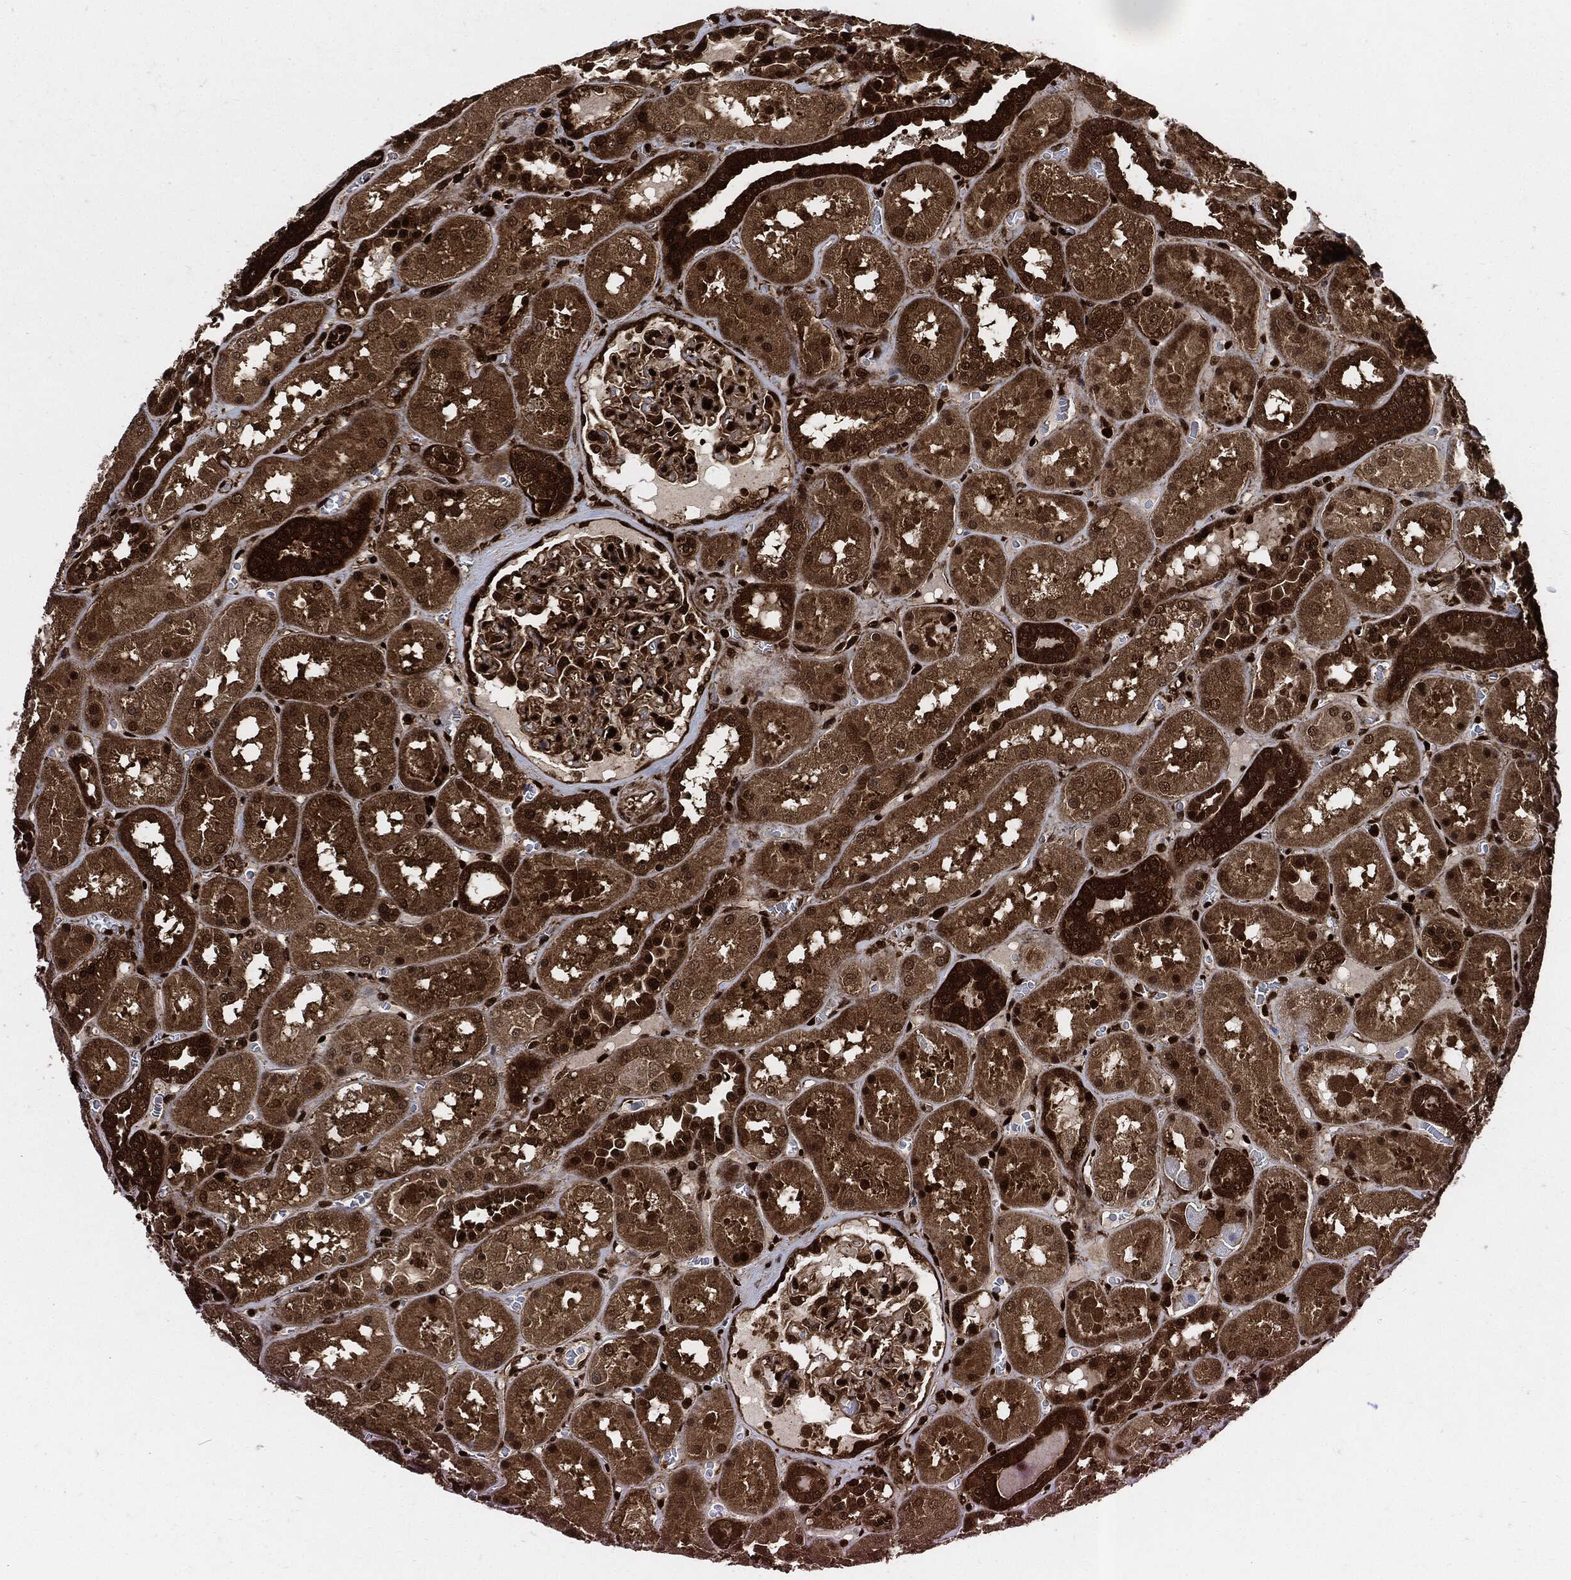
{"staining": {"intensity": "strong", "quantity": "25%-75%", "location": "cytoplasmic/membranous,nuclear"}, "tissue": "kidney", "cell_type": "Cells in glomeruli", "image_type": "normal", "snomed": [{"axis": "morphology", "description": "Normal tissue, NOS"}, {"axis": "topography", "description": "Kidney"}], "caption": "Unremarkable kidney reveals strong cytoplasmic/membranous,nuclear staining in approximately 25%-75% of cells in glomeruli.", "gene": "YWHAB", "patient": {"sex": "male", "age": 73}}